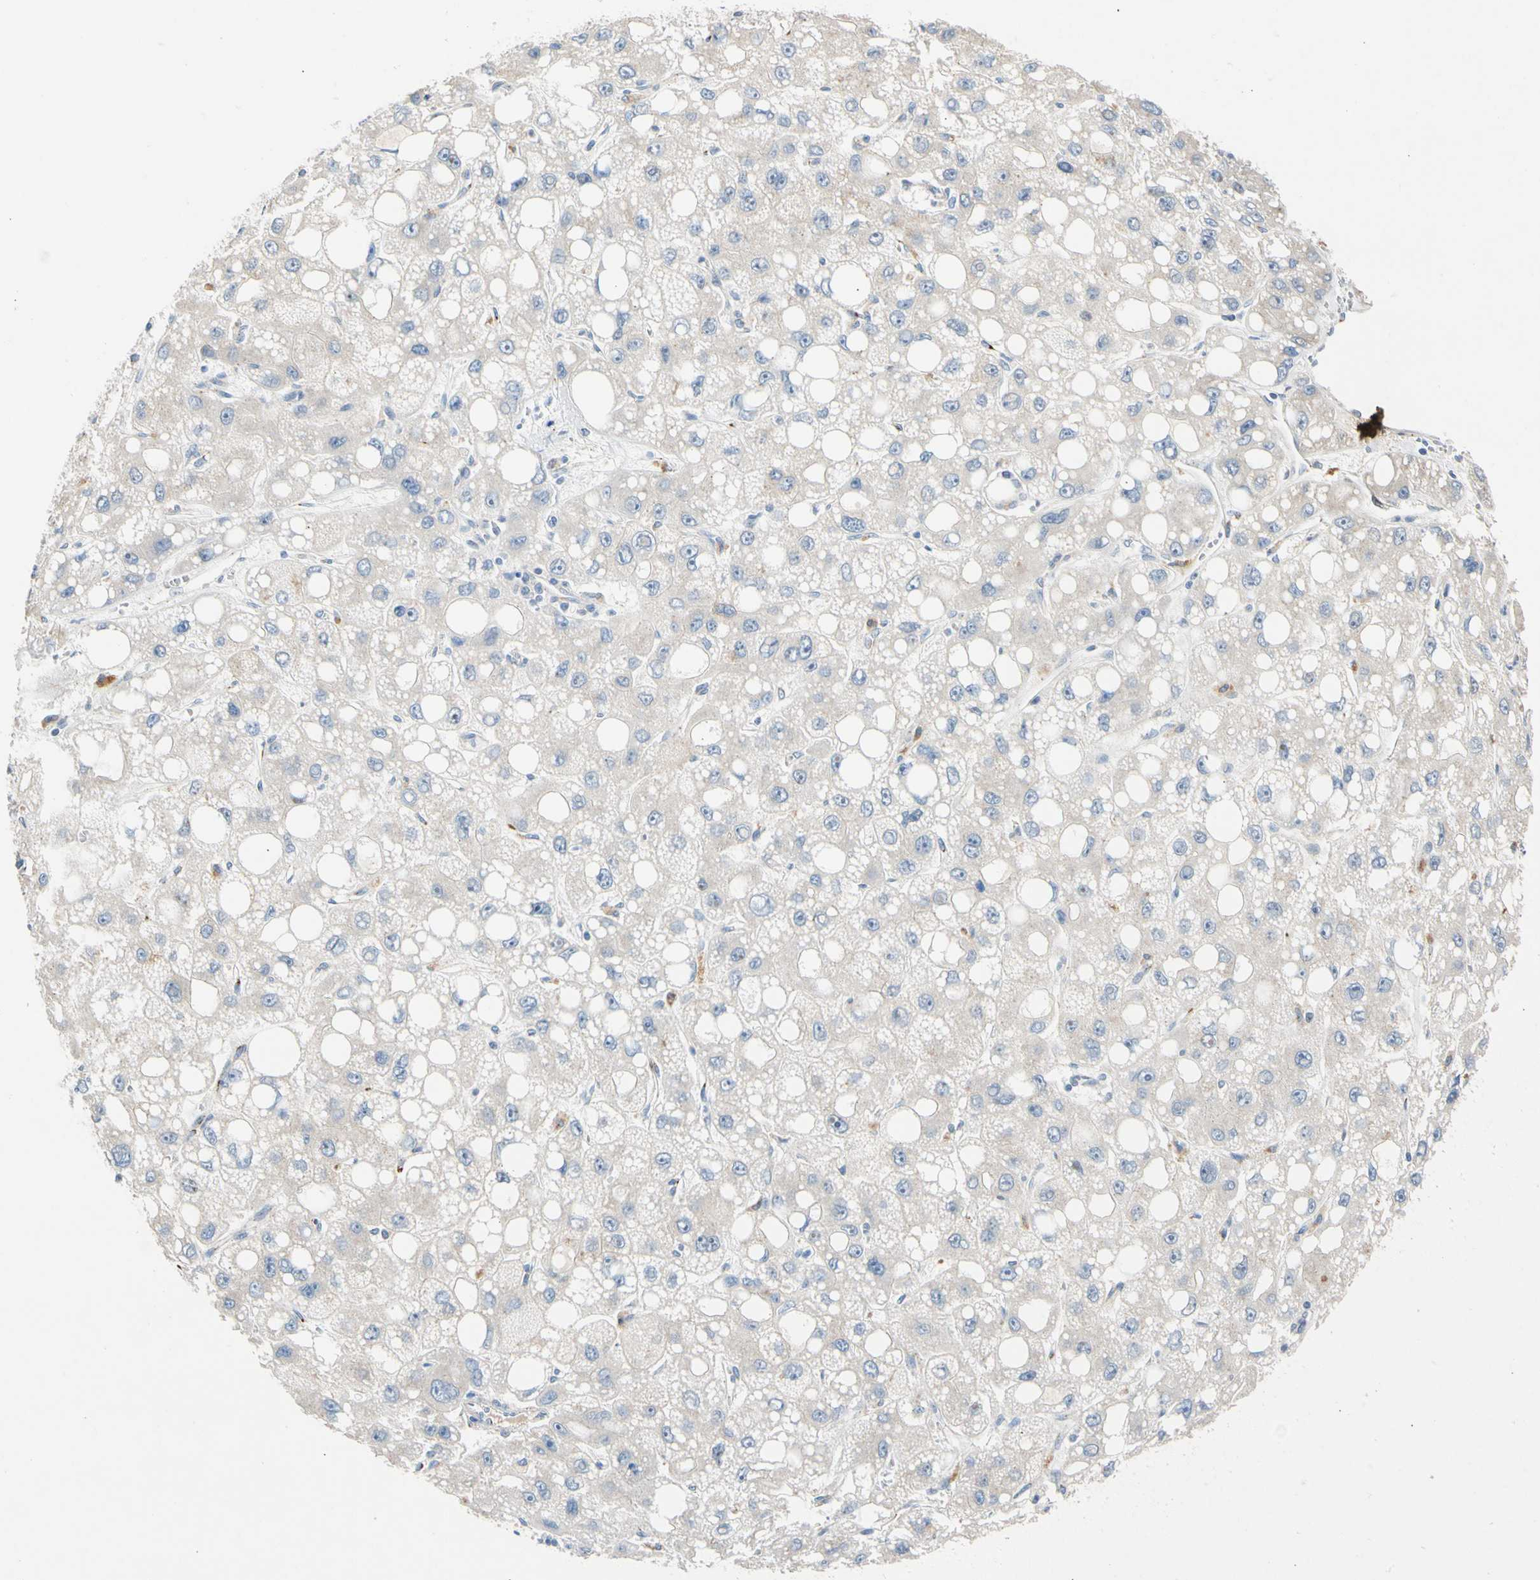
{"staining": {"intensity": "negative", "quantity": "none", "location": "none"}, "tissue": "liver cancer", "cell_type": "Tumor cells", "image_type": "cancer", "snomed": [{"axis": "morphology", "description": "Carcinoma, Hepatocellular, NOS"}, {"axis": "topography", "description": "Liver"}], "caption": "Hepatocellular carcinoma (liver) was stained to show a protein in brown. There is no significant staining in tumor cells. Brightfield microscopy of immunohistochemistry (IHC) stained with DAB (brown) and hematoxylin (blue), captured at high magnification.", "gene": "GASK1B", "patient": {"sex": "male", "age": 55}}